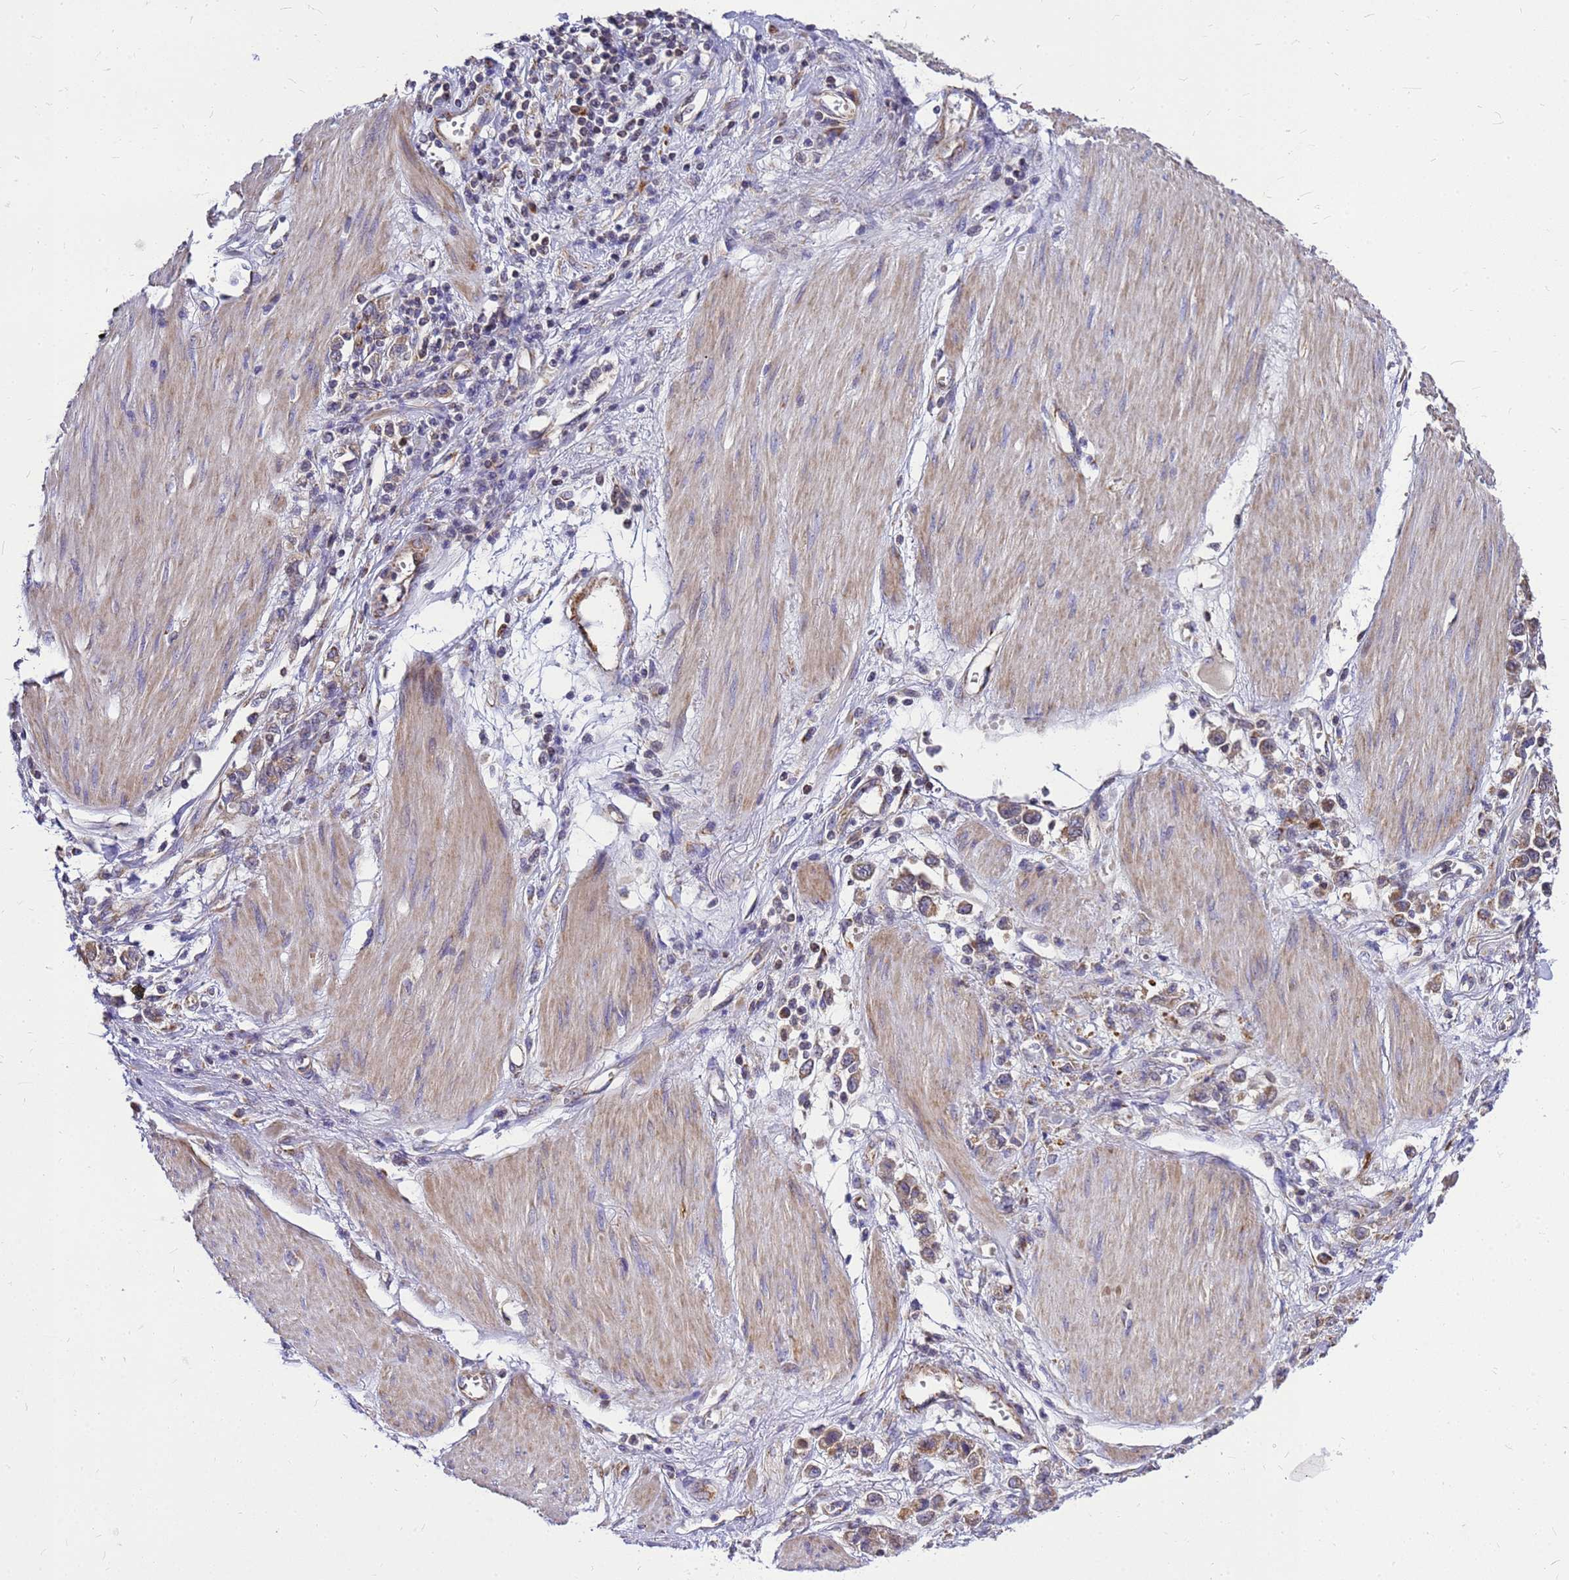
{"staining": {"intensity": "moderate", "quantity": ">75%", "location": "cytoplasmic/membranous"}, "tissue": "stomach cancer", "cell_type": "Tumor cells", "image_type": "cancer", "snomed": [{"axis": "morphology", "description": "Adenocarcinoma, NOS"}, {"axis": "topography", "description": "Stomach"}], "caption": "Tumor cells reveal moderate cytoplasmic/membranous staining in about >75% of cells in stomach cancer (adenocarcinoma).", "gene": "CMC4", "patient": {"sex": "female", "age": 76}}